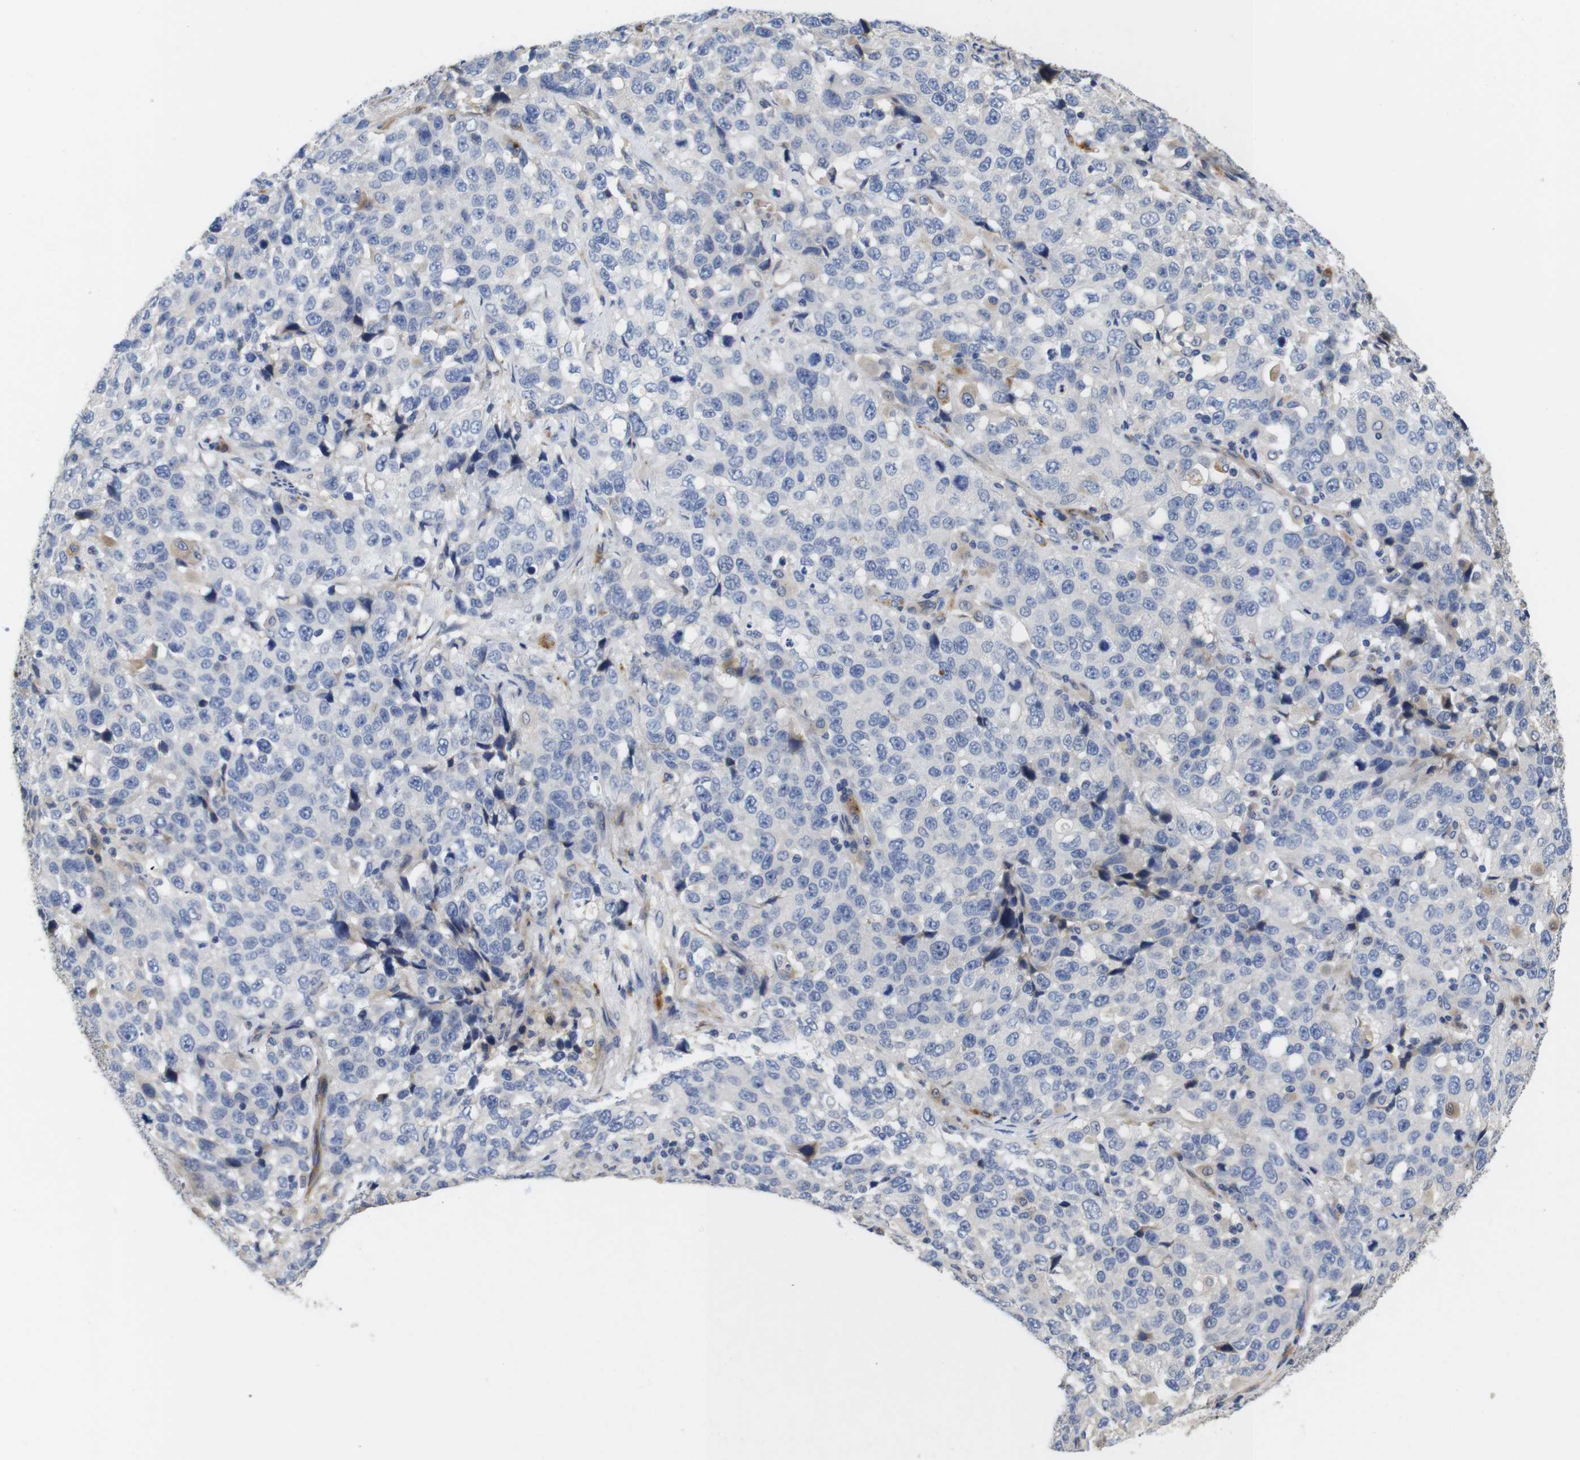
{"staining": {"intensity": "negative", "quantity": "none", "location": "none"}, "tissue": "stomach cancer", "cell_type": "Tumor cells", "image_type": "cancer", "snomed": [{"axis": "morphology", "description": "Normal tissue, NOS"}, {"axis": "morphology", "description": "Adenocarcinoma, NOS"}, {"axis": "topography", "description": "Stomach"}], "caption": "A high-resolution histopathology image shows immunohistochemistry staining of stomach cancer, which displays no significant staining in tumor cells.", "gene": "SPRY3", "patient": {"sex": "male", "age": 48}}